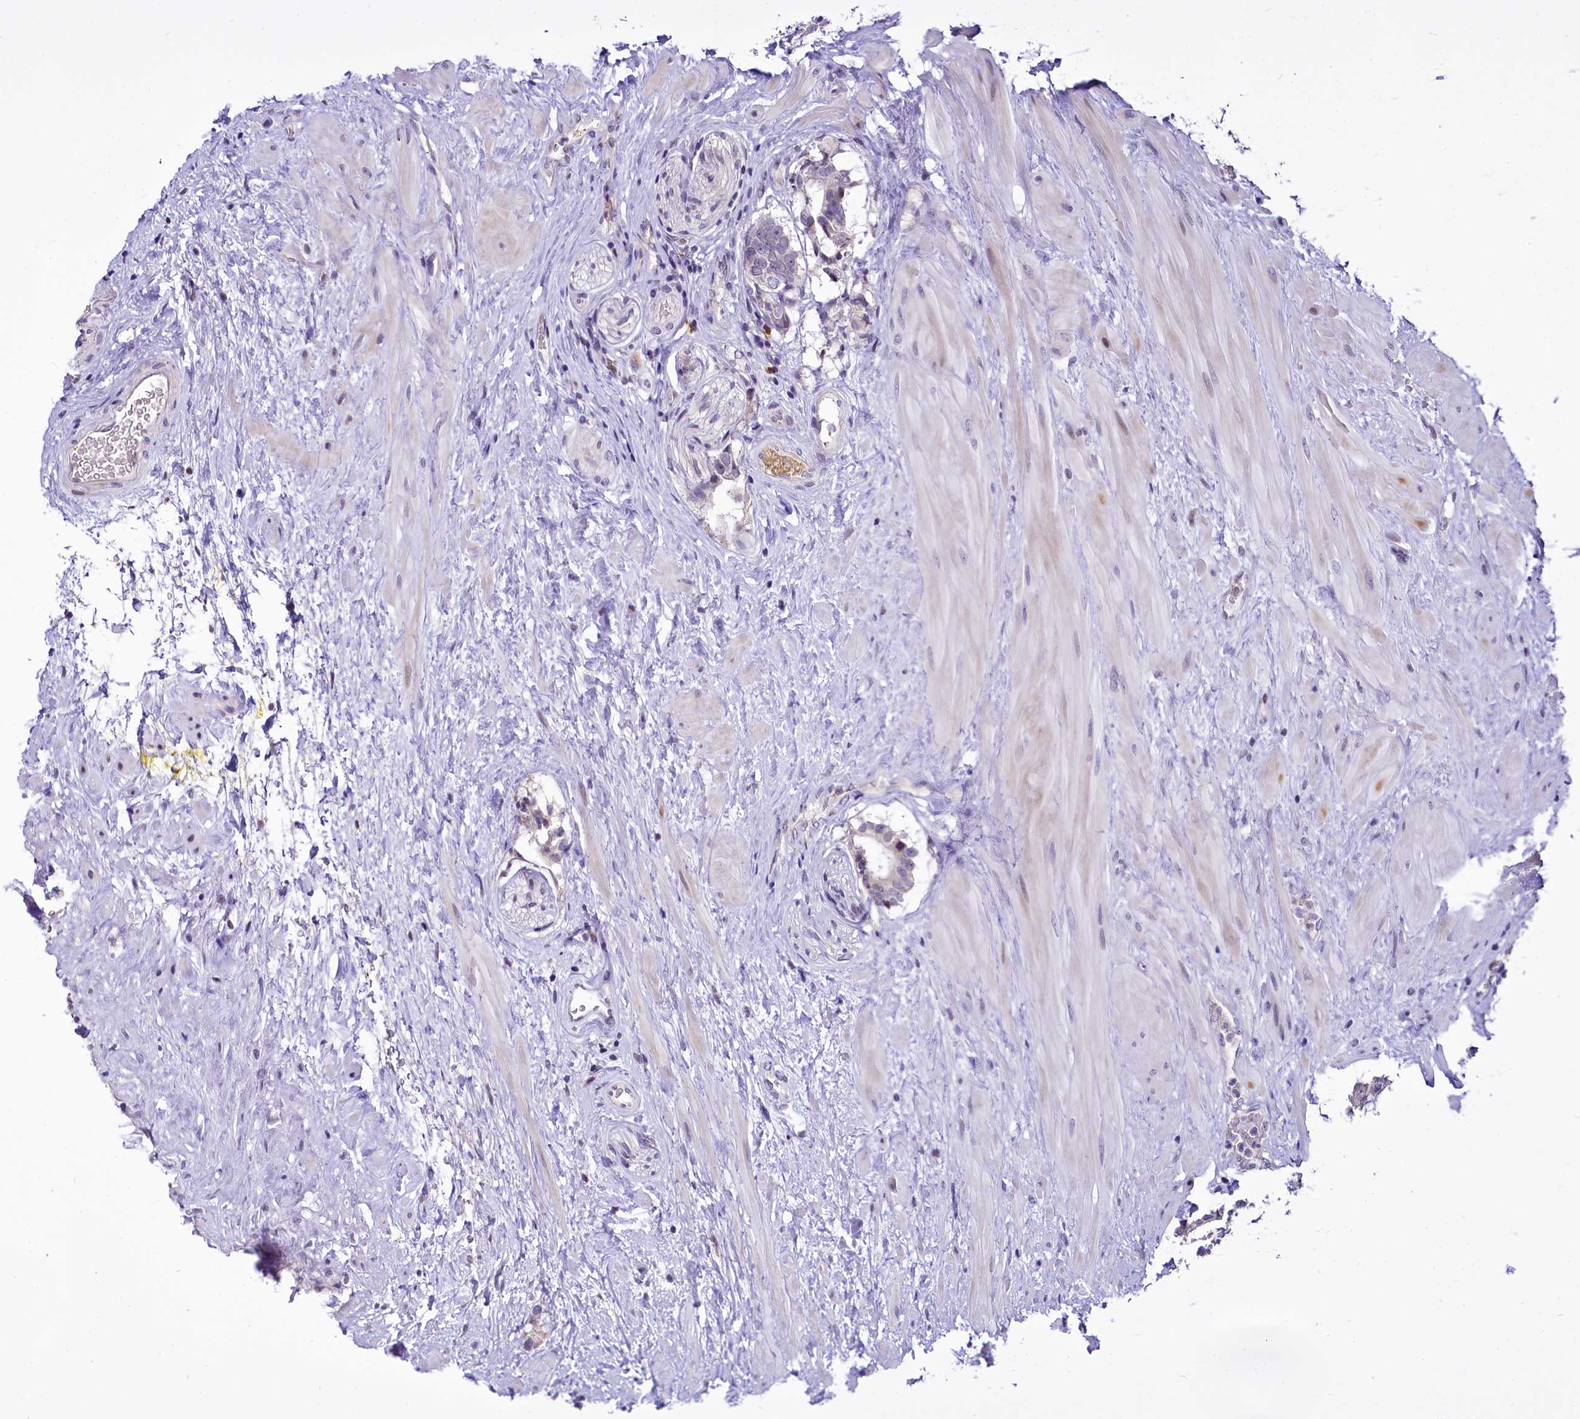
{"staining": {"intensity": "negative", "quantity": "none", "location": "none"}, "tissue": "prostate cancer", "cell_type": "Tumor cells", "image_type": "cancer", "snomed": [{"axis": "morphology", "description": "Adenocarcinoma, High grade"}, {"axis": "topography", "description": "Prostate"}], "caption": "Tumor cells are negative for protein expression in human high-grade adenocarcinoma (prostate).", "gene": "BANK1", "patient": {"sex": "male", "age": 58}}